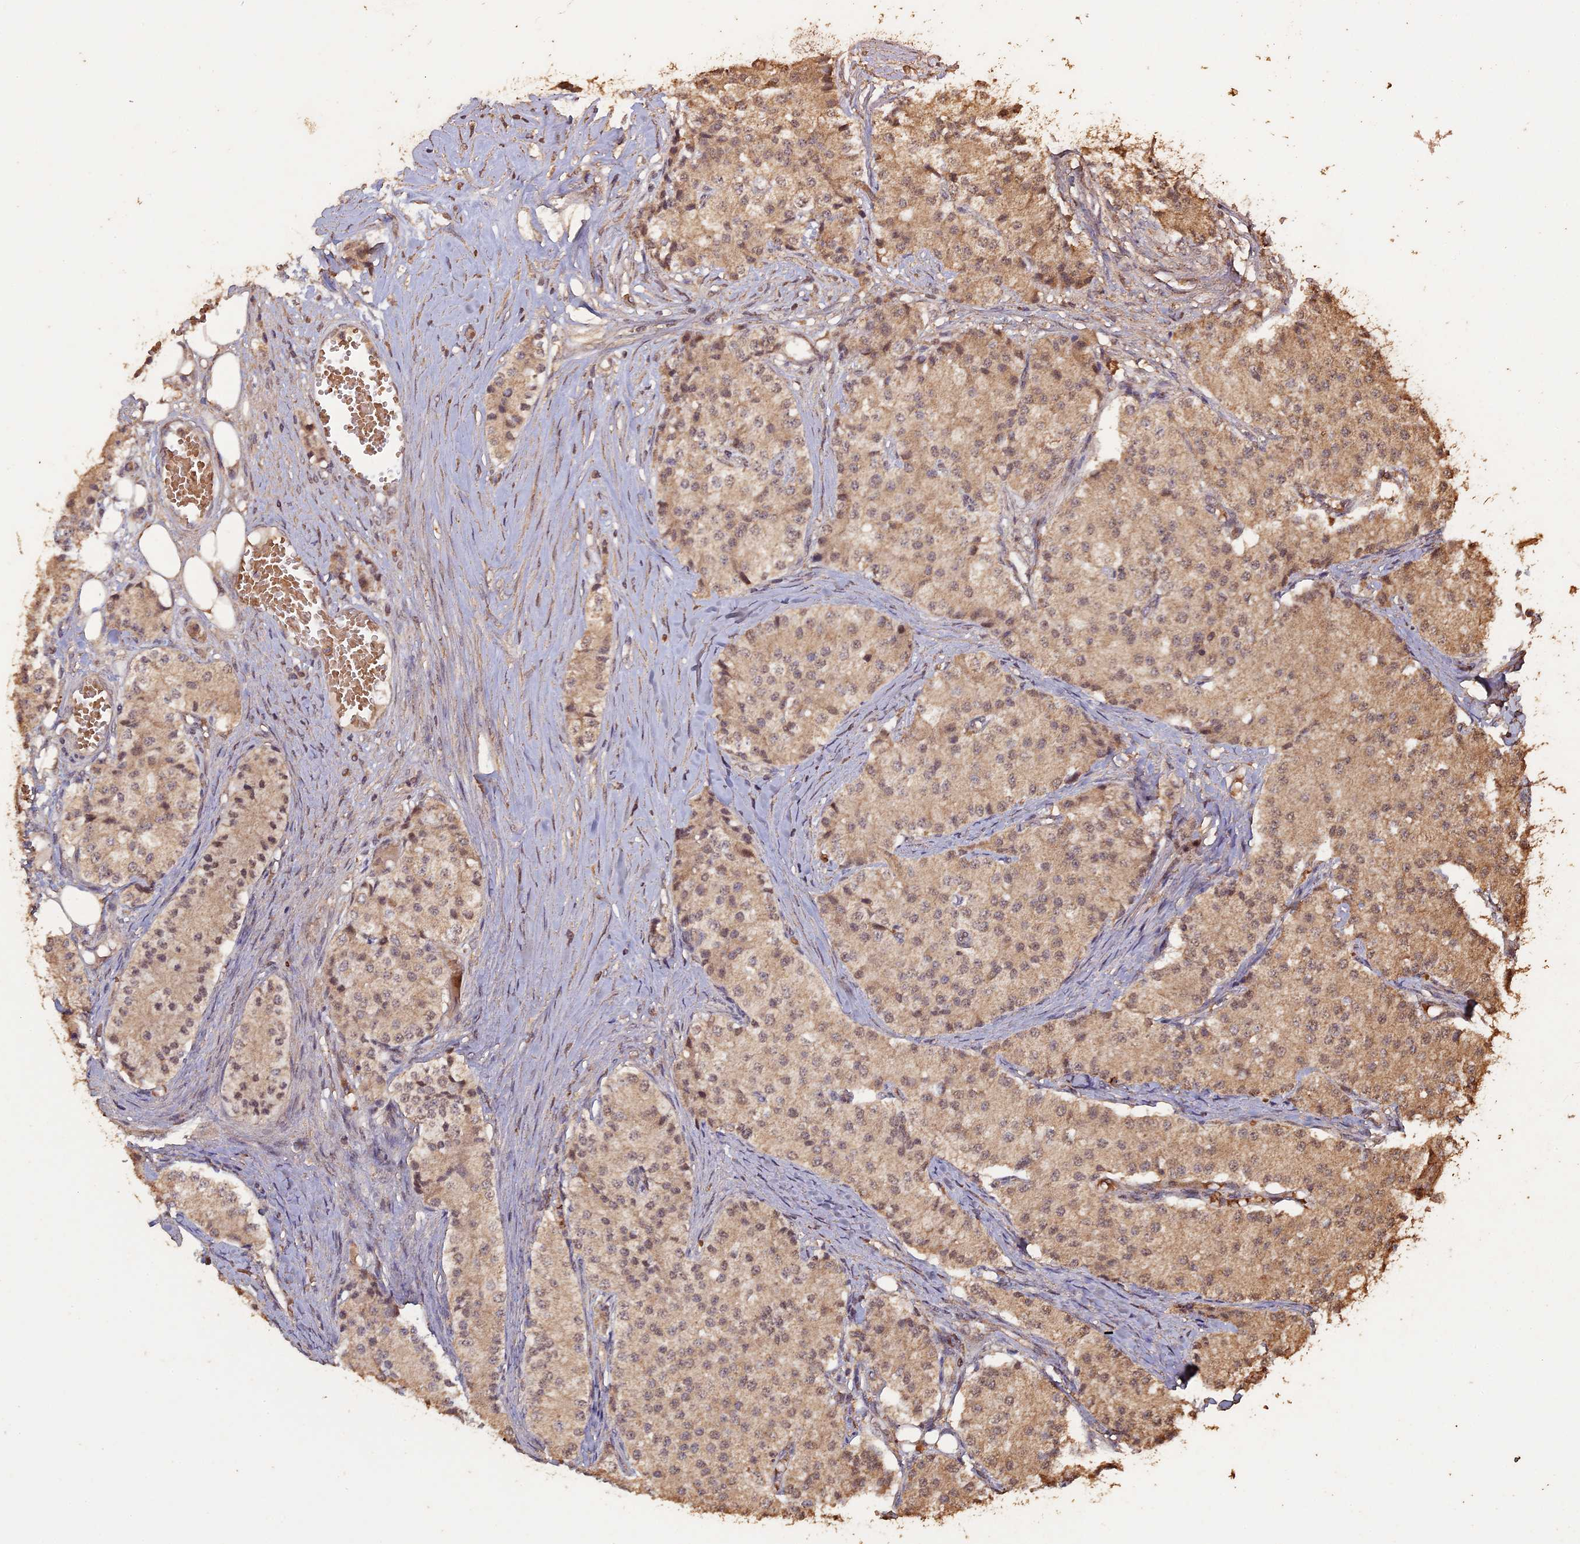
{"staining": {"intensity": "weak", "quantity": ">75%", "location": "cytoplasmic/membranous"}, "tissue": "carcinoid", "cell_type": "Tumor cells", "image_type": "cancer", "snomed": [{"axis": "morphology", "description": "Carcinoid, malignant, NOS"}, {"axis": "topography", "description": "Colon"}], "caption": "Protein staining of carcinoid (malignant) tissue exhibits weak cytoplasmic/membranous expression in about >75% of tumor cells. The protein is shown in brown color, while the nuclei are stained blue.", "gene": "HUNK", "patient": {"sex": "female", "age": 52}}